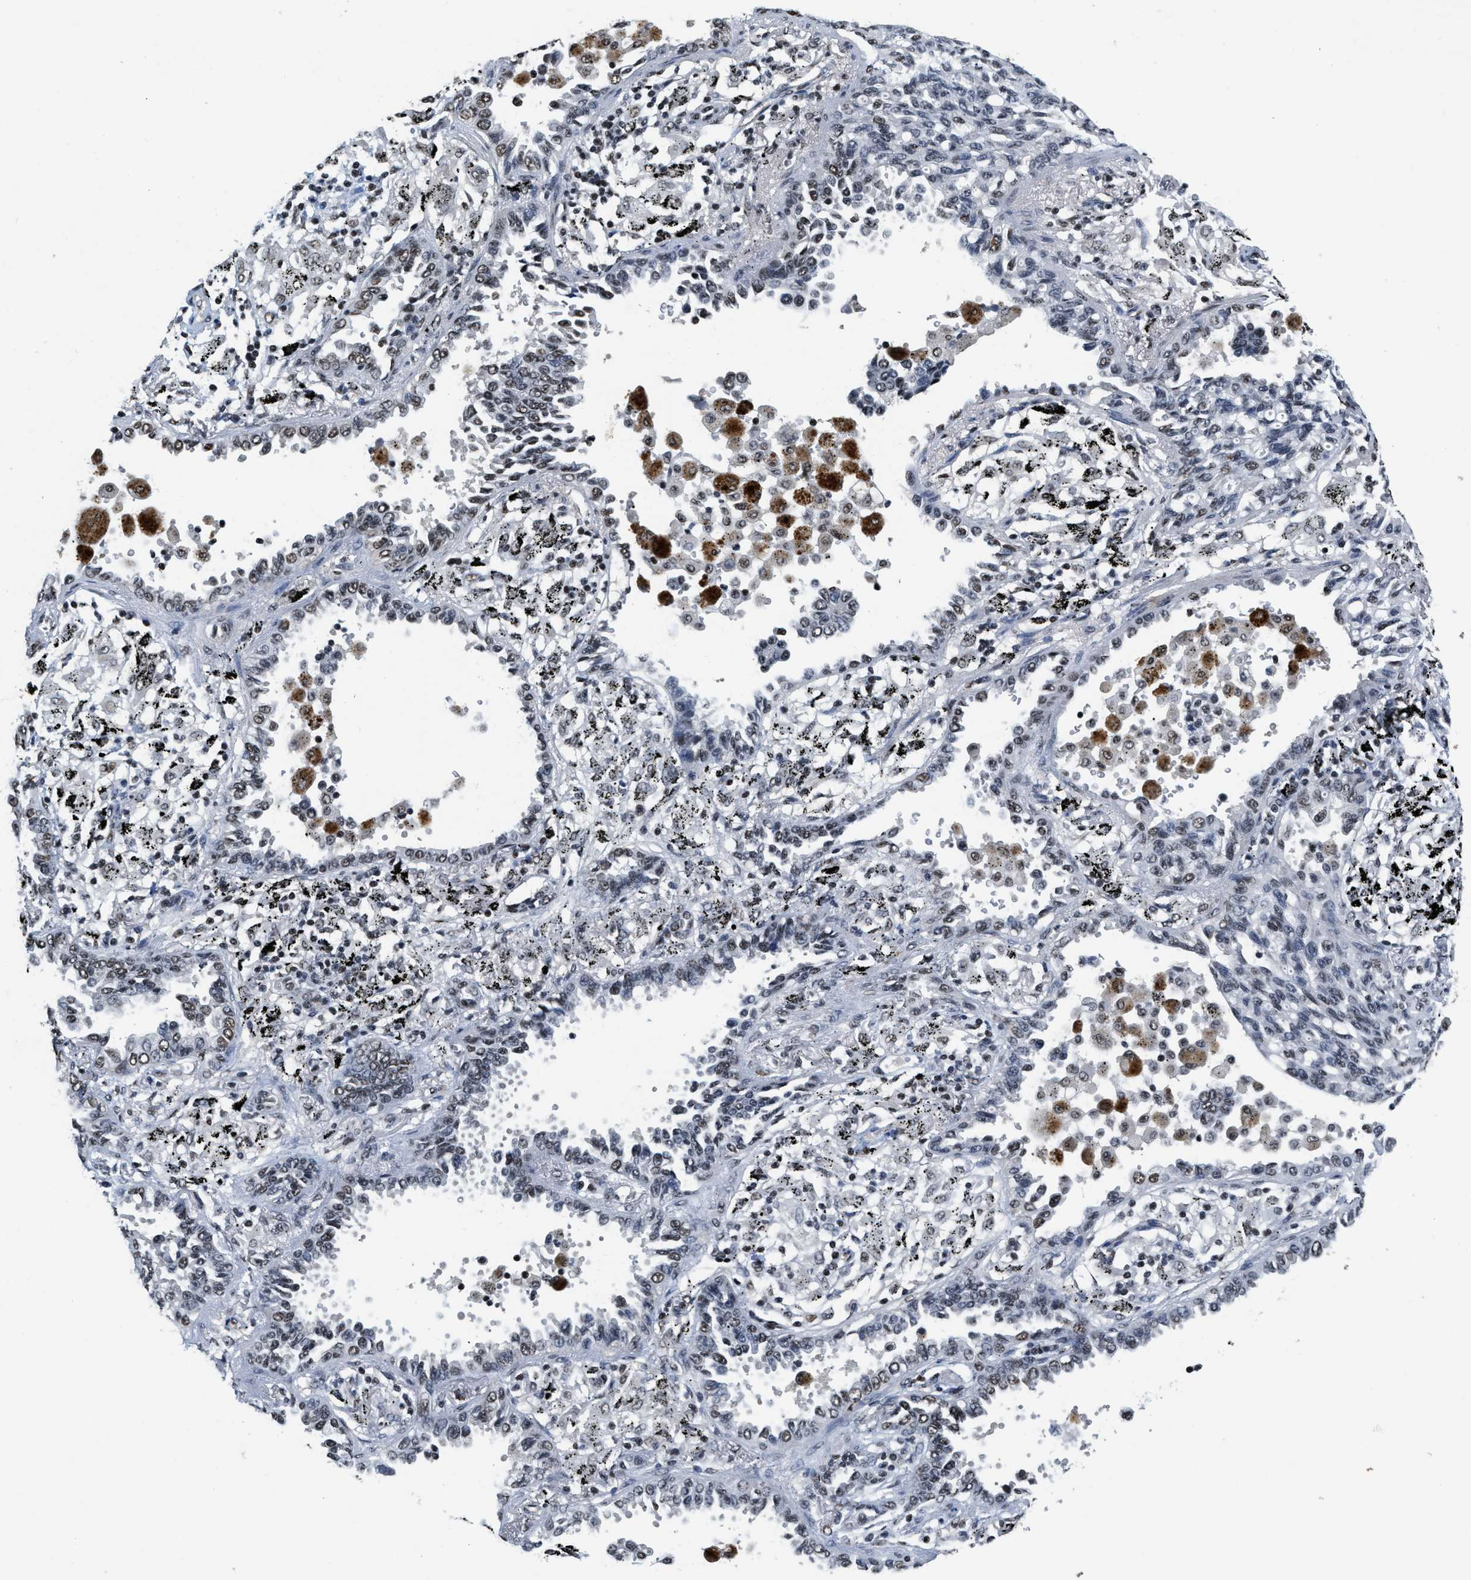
{"staining": {"intensity": "weak", "quantity": ">75%", "location": "nuclear"}, "tissue": "lung cancer", "cell_type": "Tumor cells", "image_type": "cancer", "snomed": [{"axis": "morphology", "description": "Normal tissue, NOS"}, {"axis": "morphology", "description": "Adenocarcinoma, NOS"}, {"axis": "topography", "description": "Lung"}], "caption": "Immunohistochemistry (IHC) (DAB (3,3'-diaminobenzidine)) staining of human lung adenocarcinoma reveals weak nuclear protein staining in approximately >75% of tumor cells.", "gene": "CCNE1", "patient": {"sex": "male", "age": 59}}